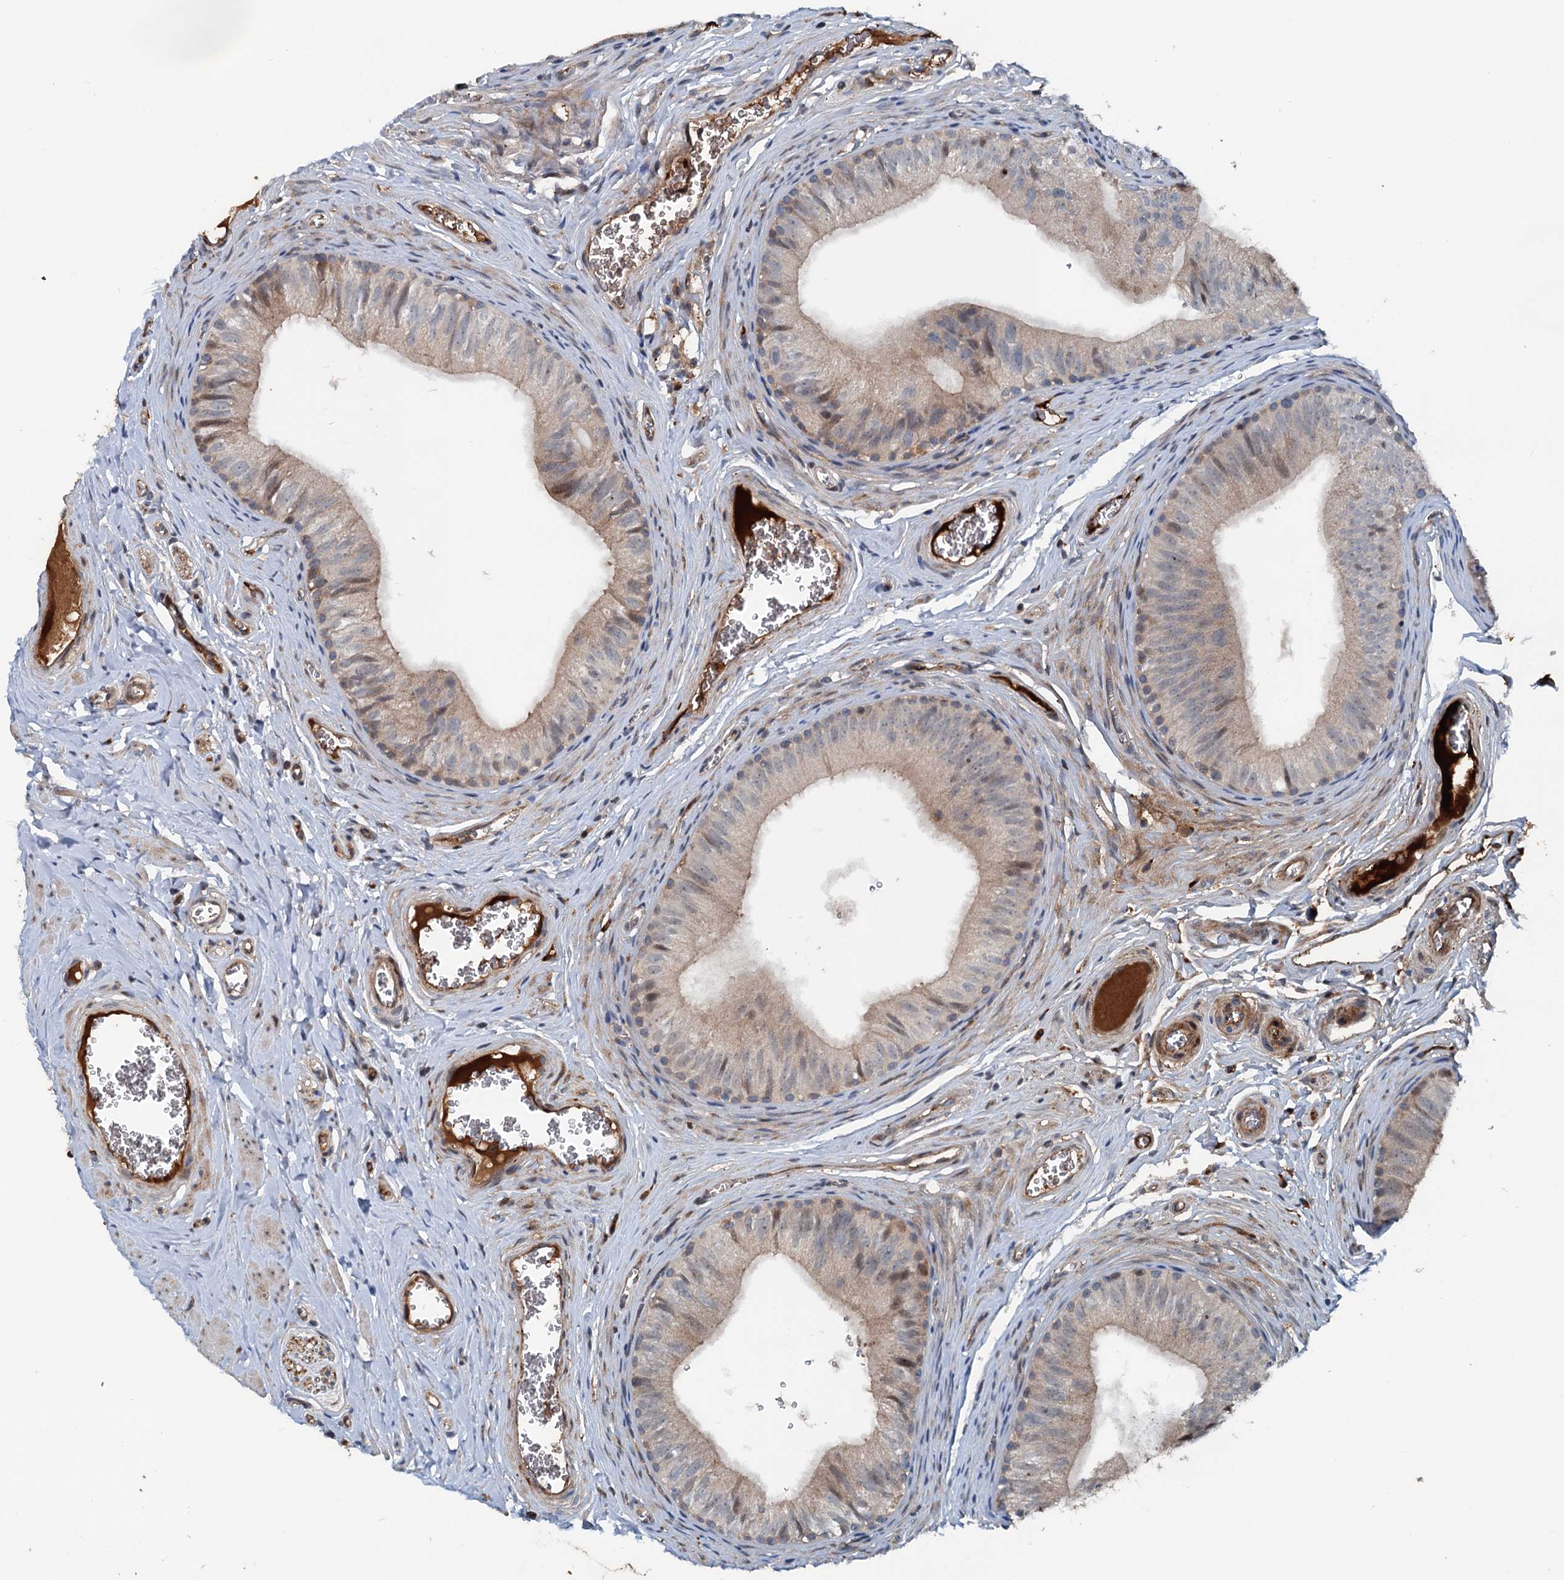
{"staining": {"intensity": "moderate", "quantity": ">75%", "location": "cytoplasmic/membranous"}, "tissue": "epididymis", "cell_type": "Glandular cells", "image_type": "normal", "snomed": [{"axis": "morphology", "description": "Normal tissue, NOS"}, {"axis": "topography", "description": "Epididymis"}], "caption": "This is an image of immunohistochemistry (IHC) staining of normal epididymis, which shows moderate positivity in the cytoplasmic/membranous of glandular cells.", "gene": "TEDC1", "patient": {"sex": "male", "age": 42}}